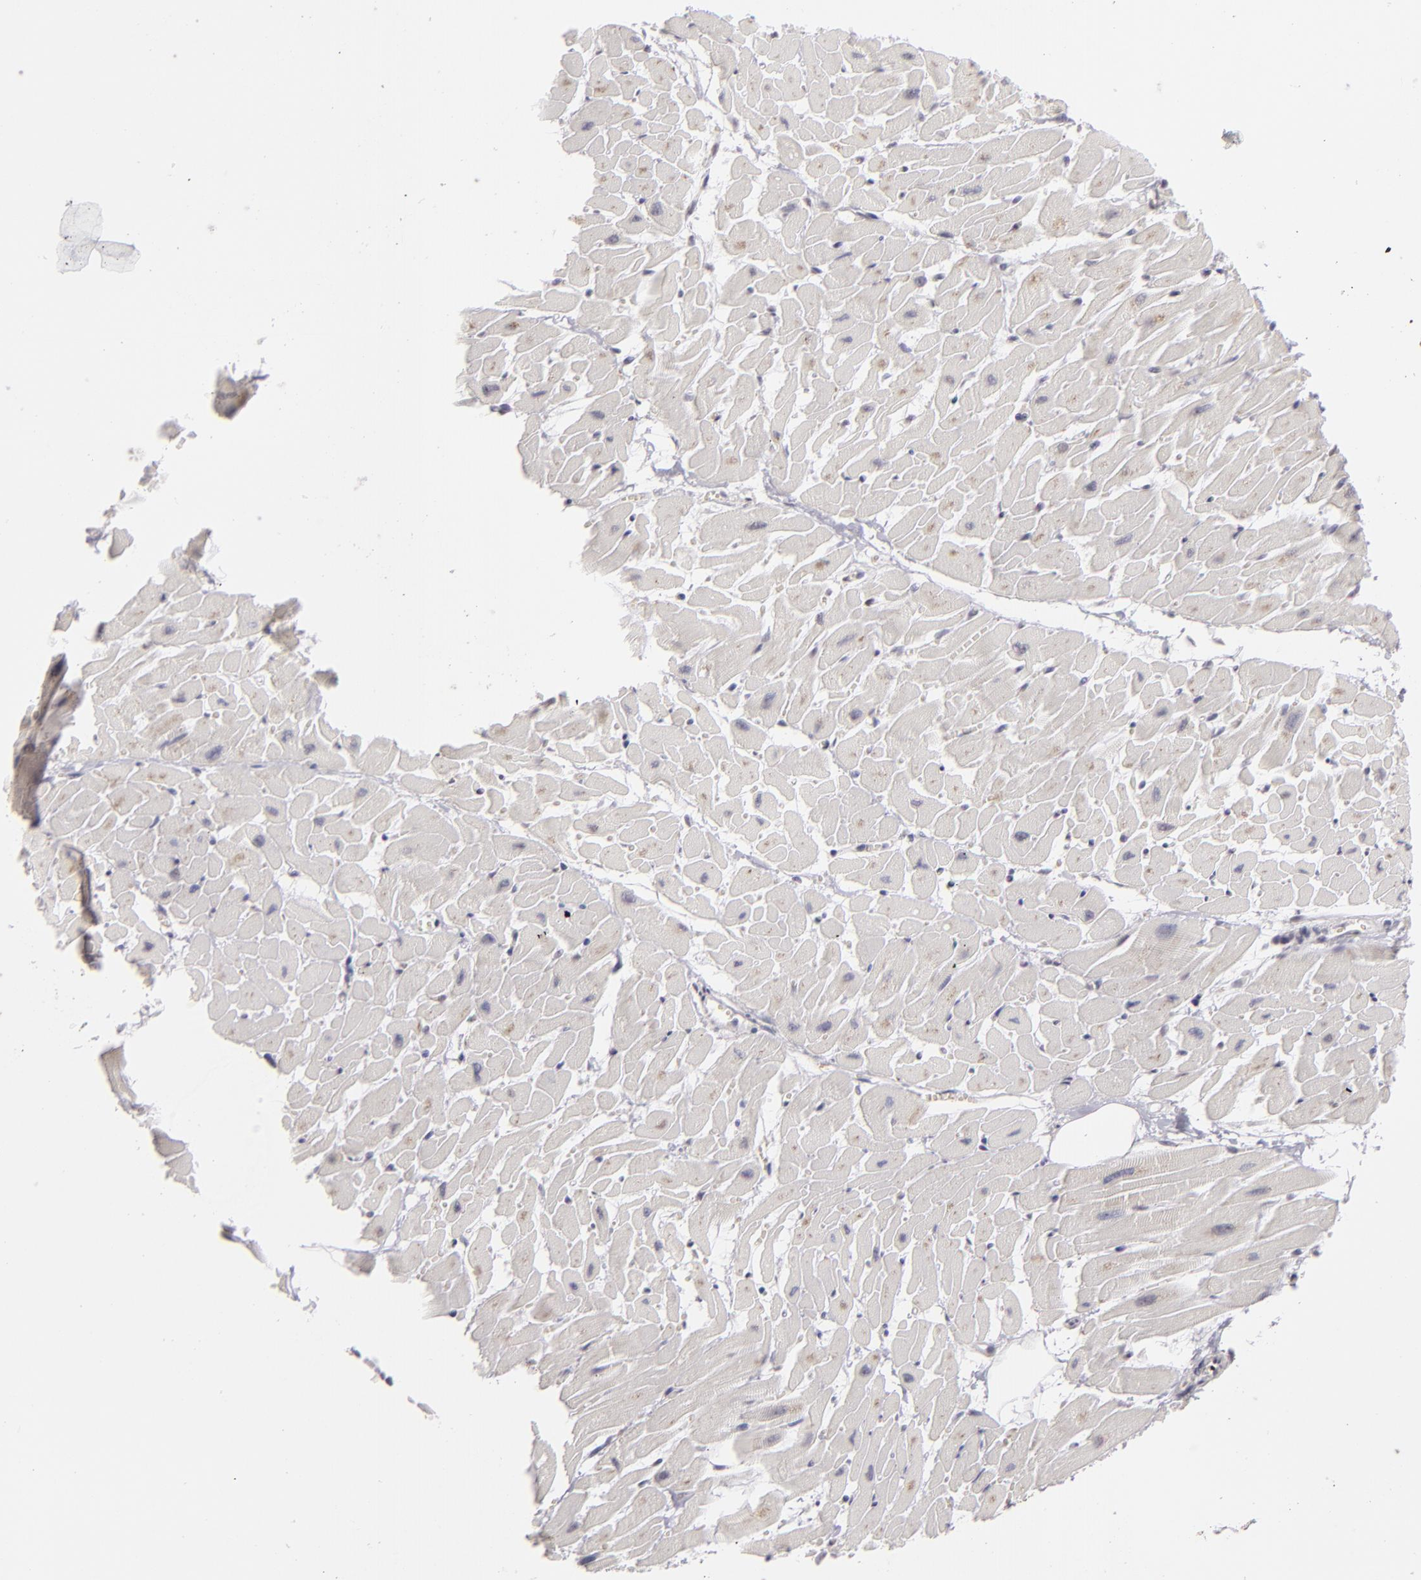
{"staining": {"intensity": "negative", "quantity": "none", "location": "none"}, "tissue": "heart muscle", "cell_type": "Cardiomyocytes", "image_type": "normal", "snomed": [{"axis": "morphology", "description": "Normal tissue, NOS"}, {"axis": "topography", "description": "Heart"}], "caption": "There is no significant positivity in cardiomyocytes of heart muscle. Brightfield microscopy of immunohistochemistry (IHC) stained with DAB (3,3'-diaminobenzidine) (brown) and hematoxylin (blue), captured at high magnification.", "gene": "DAXX", "patient": {"sex": "female", "age": 19}}